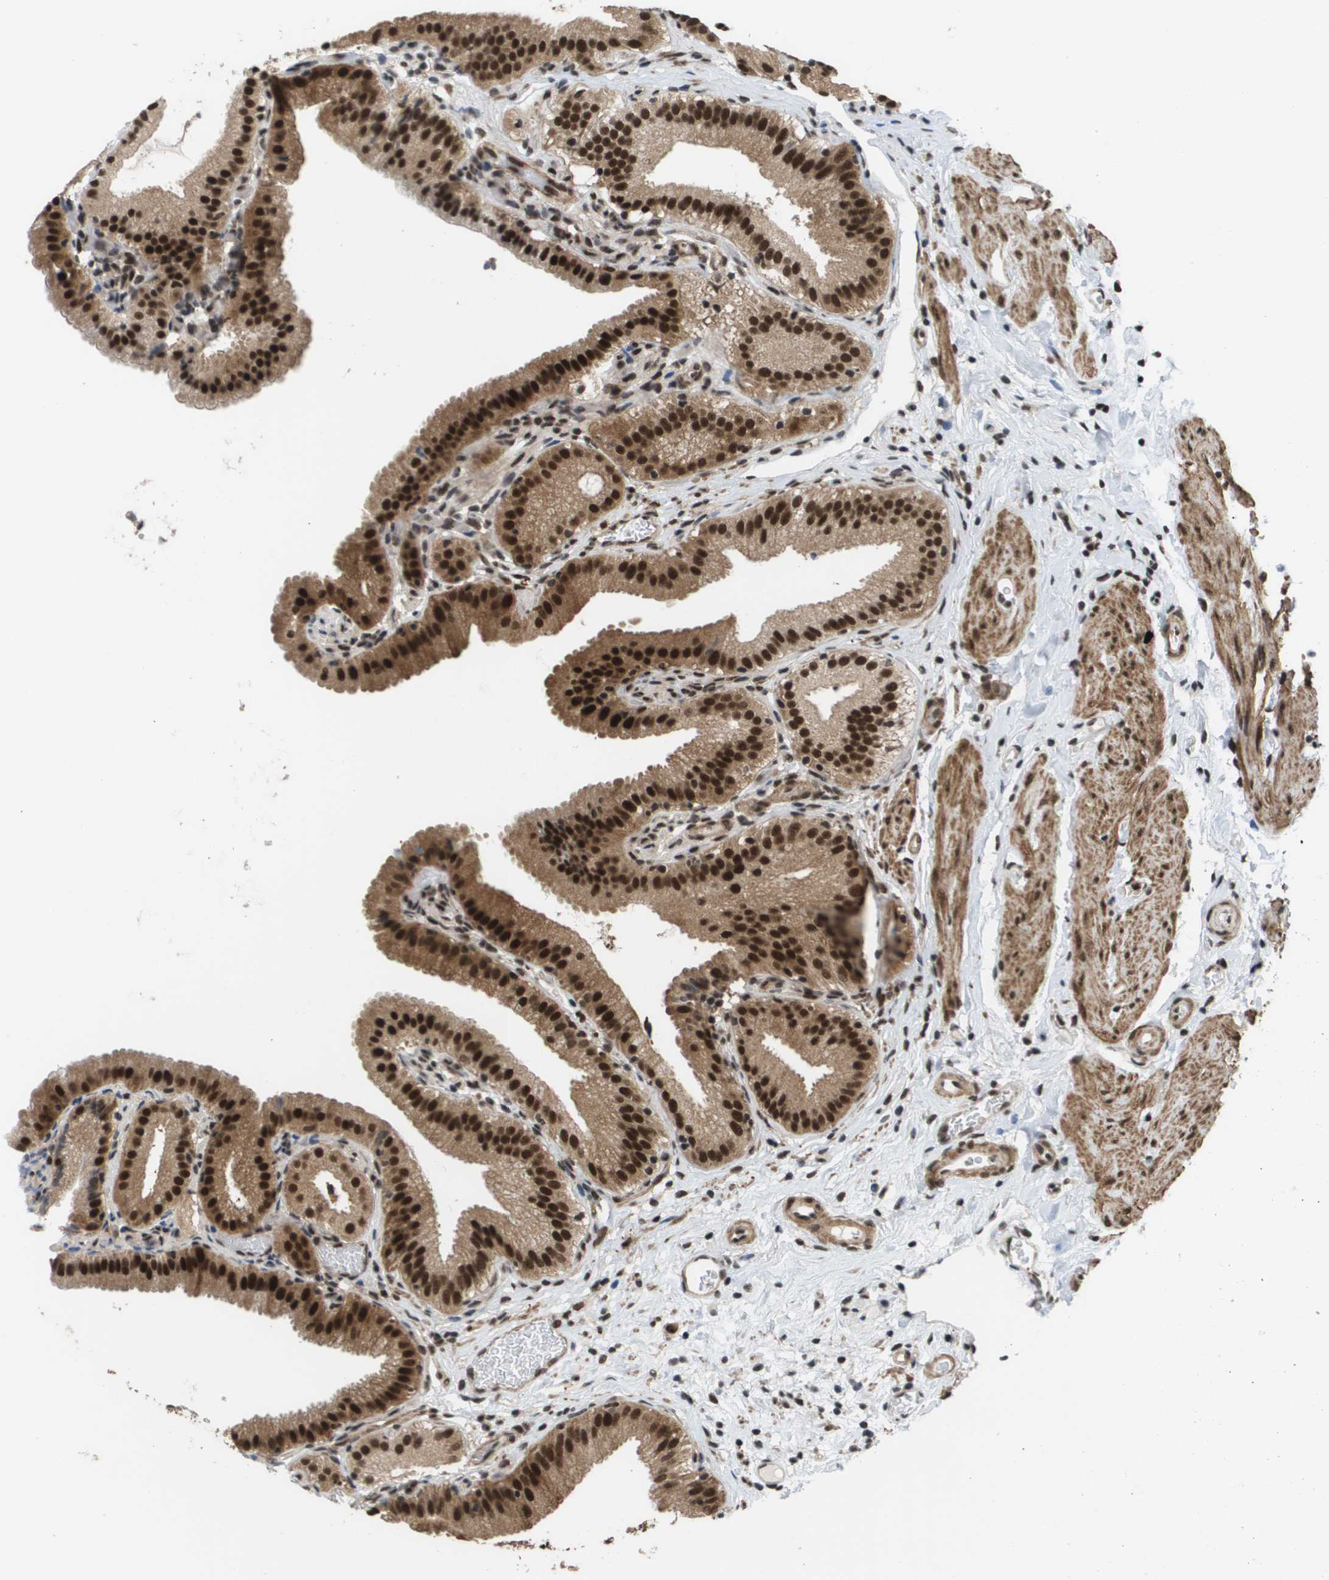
{"staining": {"intensity": "strong", "quantity": ">75%", "location": "cytoplasmic/membranous,nuclear"}, "tissue": "gallbladder", "cell_type": "Glandular cells", "image_type": "normal", "snomed": [{"axis": "morphology", "description": "Normal tissue, NOS"}, {"axis": "topography", "description": "Gallbladder"}], "caption": "Brown immunohistochemical staining in normal gallbladder shows strong cytoplasmic/membranous,nuclear positivity in about >75% of glandular cells.", "gene": "PRCC", "patient": {"sex": "male", "age": 54}}